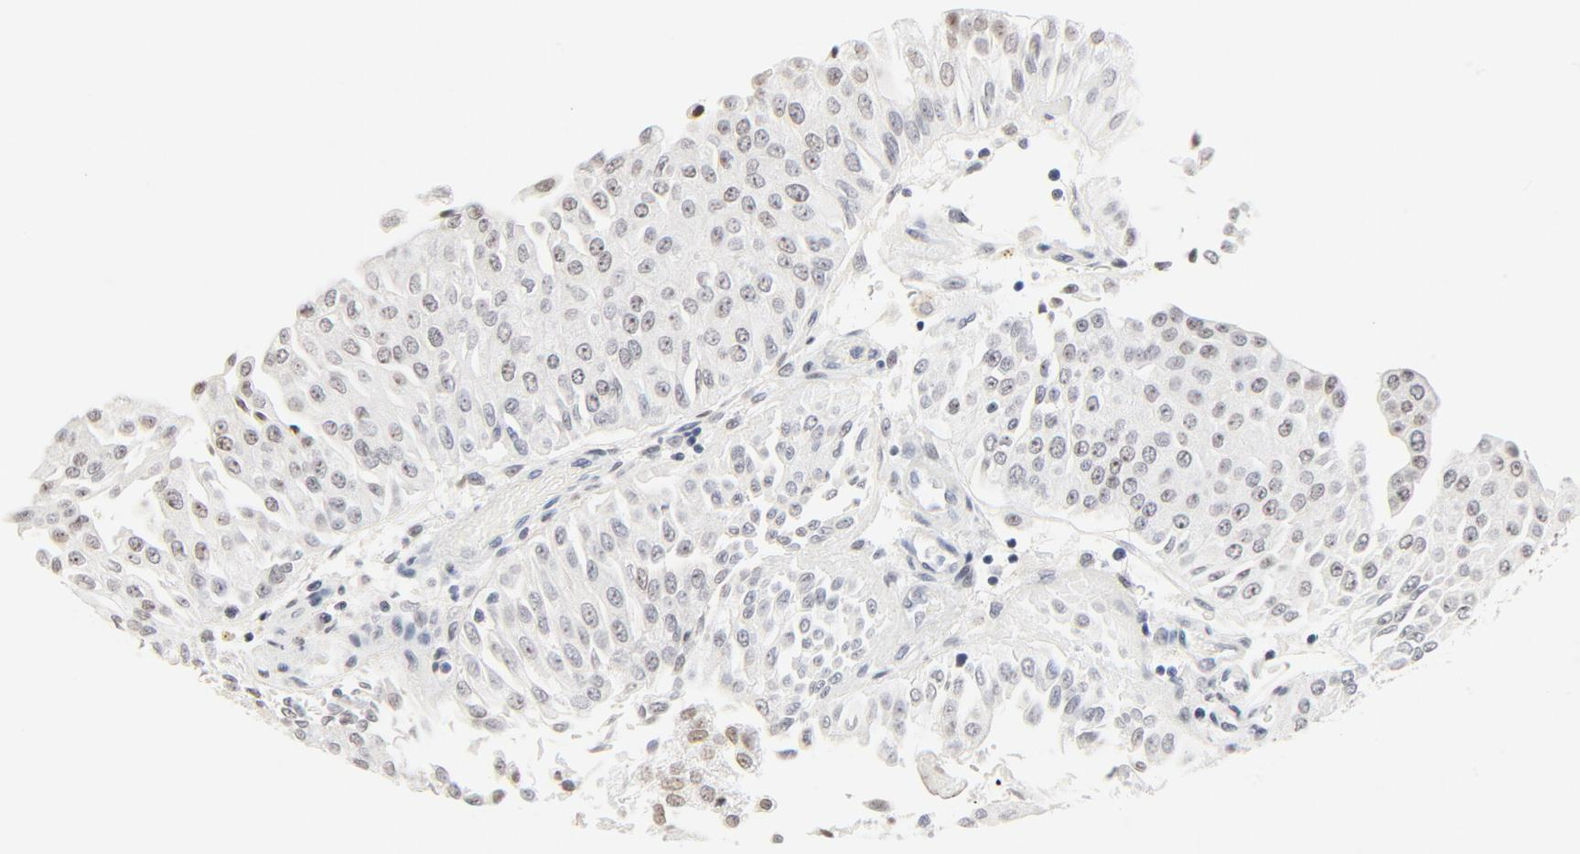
{"staining": {"intensity": "weak", "quantity": "<25%", "location": "nuclear"}, "tissue": "urothelial cancer", "cell_type": "Tumor cells", "image_type": "cancer", "snomed": [{"axis": "morphology", "description": "Urothelial carcinoma, Low grade"}, {"axis": "topography", "description": "Urinary bladder"}], "caption": "A micrograph of urothelial cancer stained for a protein displays no brown staining in tumor cells.", "gene": "GTF2H1", "patient": {"sex": "male", "age": 86}}